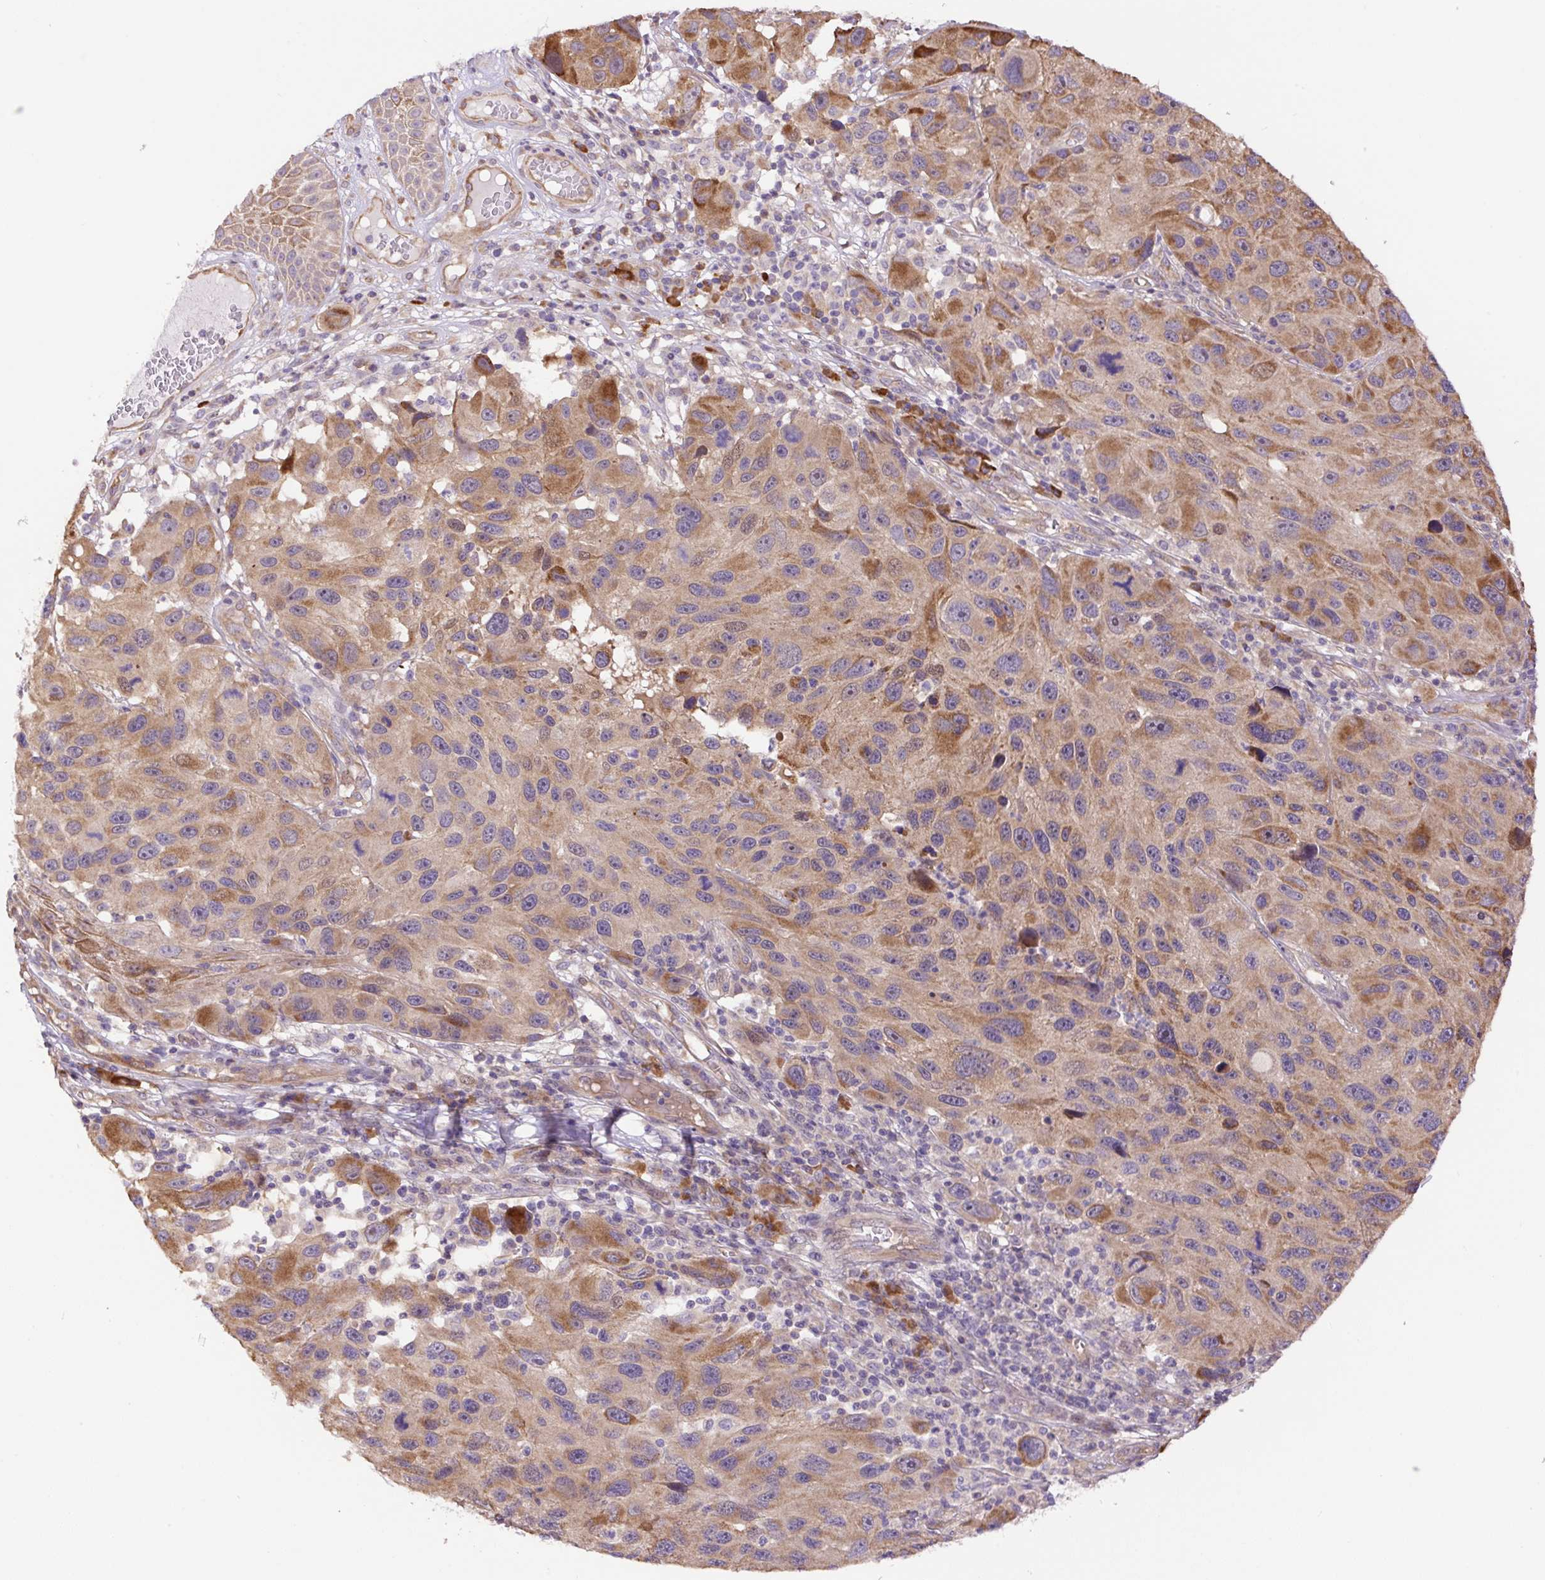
{"staining": {"intensity": "moderate", "quantity": "<25%", "location": "cytoplasmic/membranous"}, "tissue": "melanoma", "cell_type": "Tumor cells", "image_type": "cancer", "snomed": [{"axis": "morphology", "description": "Malignant melanoma, NOS"}, {"axis": "topography", "description": "Skin"}], "caption": "Tumor cells exhibit low levels of moderate cytoplasmic/membranous staining in approximately <25% of cells in human melanoma. (Stains: DAB (3,3'-diaminobenzidine) in brown, nuclei in blue, Microscopy: brightfield microscopy at high magnification).", "gene": "PPME1", "patient": {"sex": "male", "age": 53}}